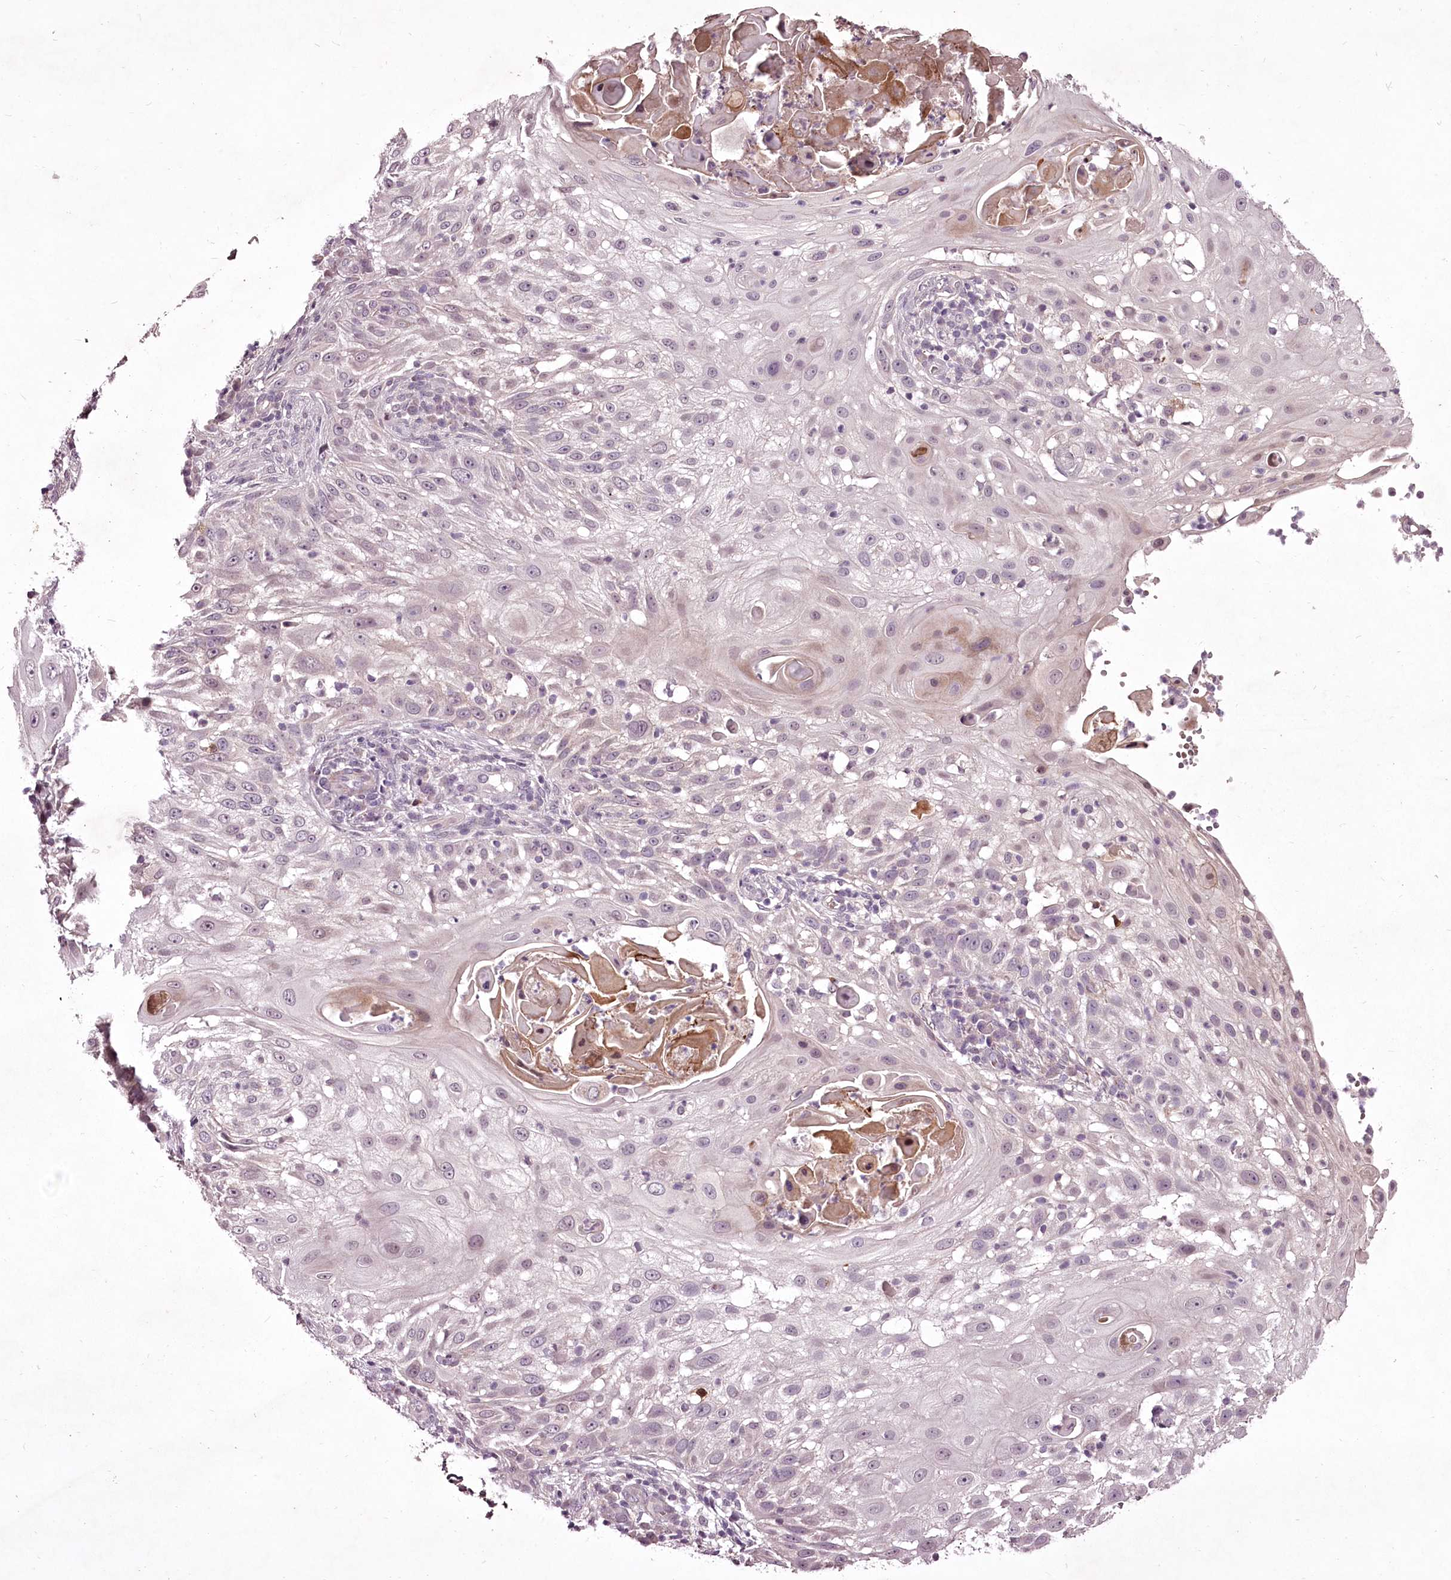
{"staining": {"intensity": "negative", "quantity": "none", "location": "none"}, "tissue": "skin cancer", "cell_type": "Tumor cells", "image_type": "cancer", "snomed": [{"axis": "morphology", "description": "Squamous cell carcinoma, NOS"}, {"axis": "topography", "description": "Skin"}], "caption": "This is a photomicrograph of immunohistochemistry (IHC) staining of skin cancer (squamous cell carcinoma), which shows no staining in tumor cells. The staining was performed using DAB (3,3'-diaminobenzidine) to visualize the protein expression in brown, while the nuclei were stained in blue with hematoxylin (Magnification: 20x).", "gene": "ADRA1D", "patient": {"sex": "female", "age": 44}}